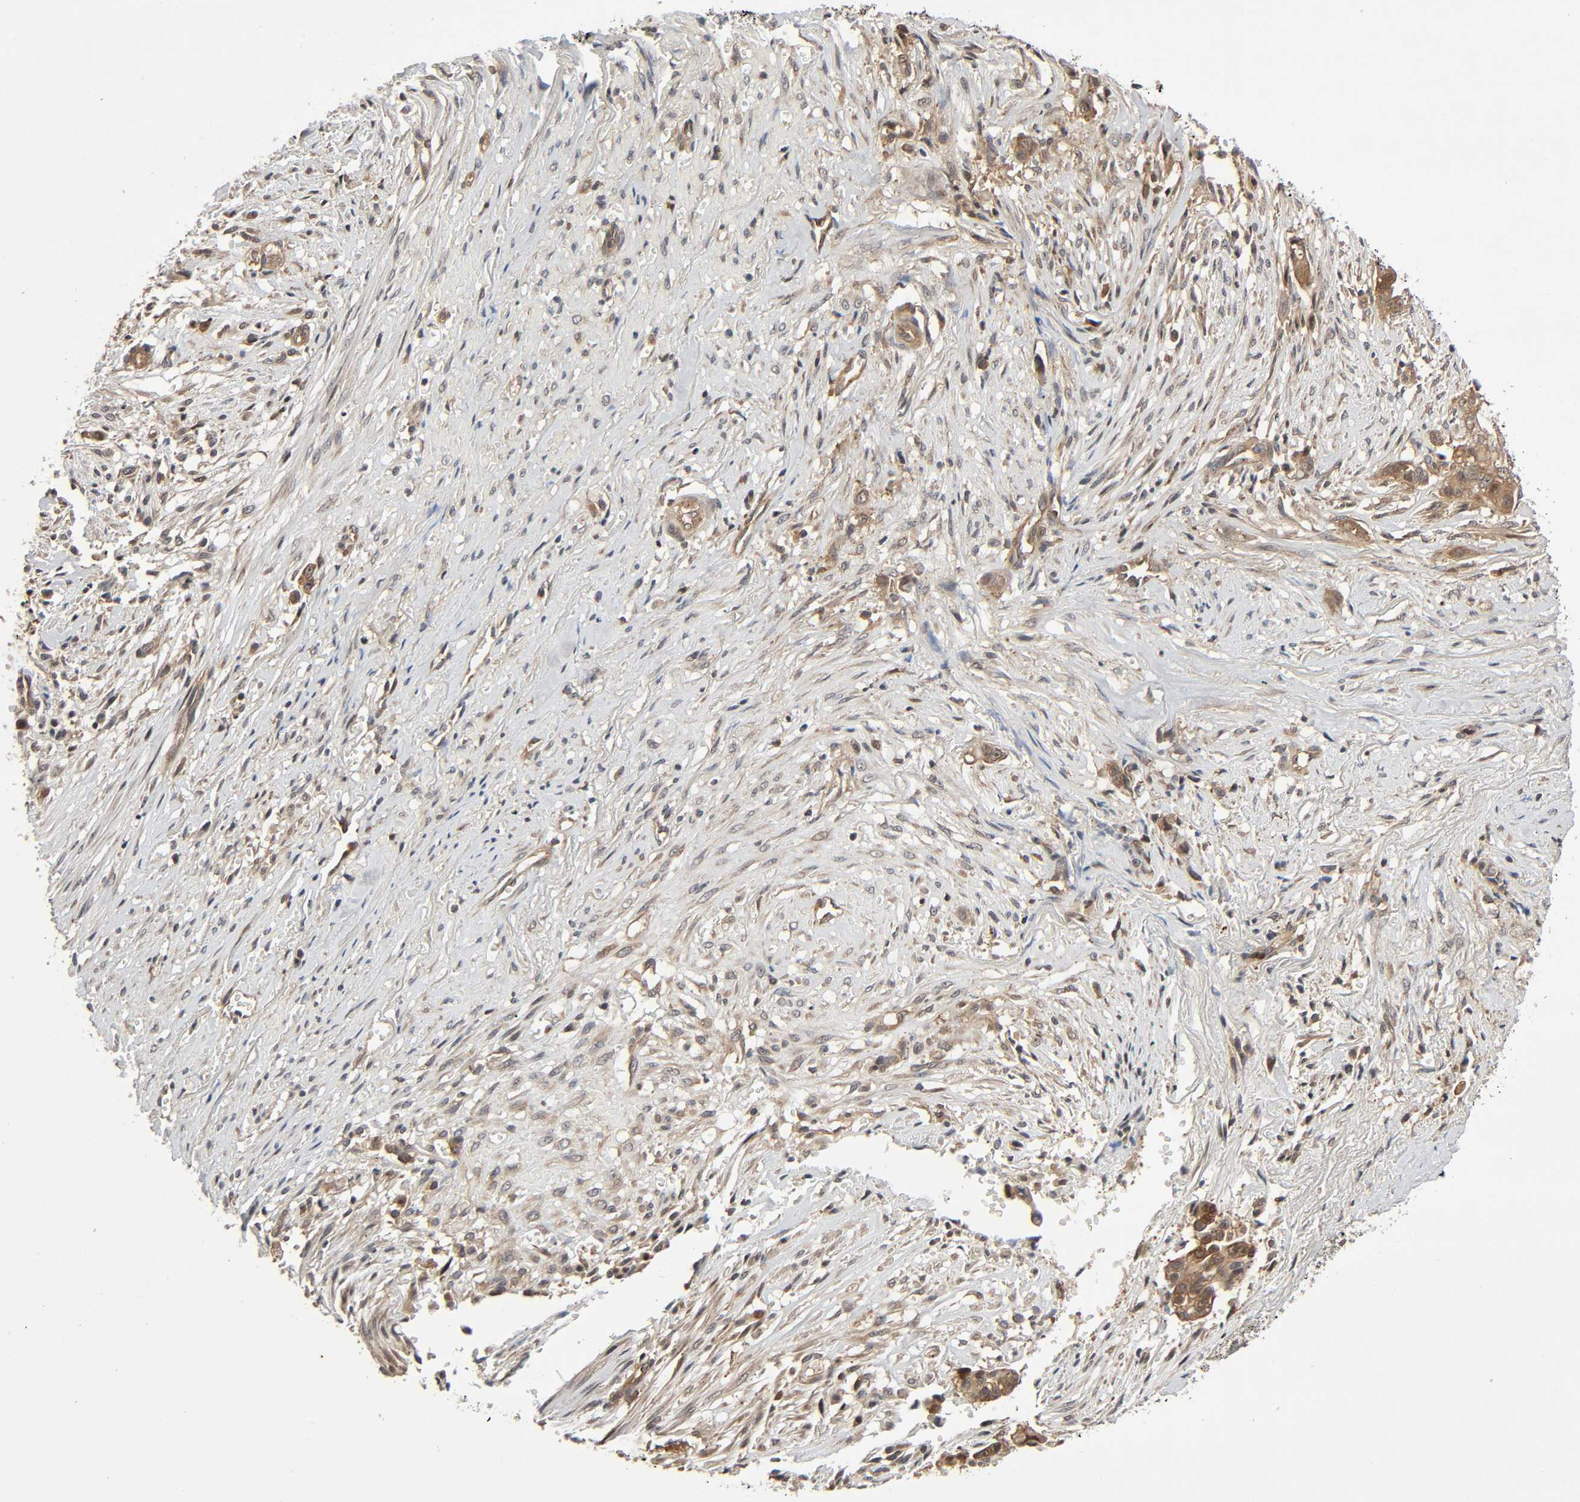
{"staining": {"intensity": "moderate", "quantity": ">75%", "location": "cytoplasmic/membranous"}, "tissue": "liver cancer", "cell_type": "Tumor cells", "image_type": "cancer", "snomed": [{"axis": "morphology", "description": "Cholangiocarcinoma"}, {"axis": "topography", "description": "Liver"}], "caption": "High-power microscopy captured an IHC micrograph of liver cholangiocarcinoma, revealing moderate cytoplasmic/membranous expression in approximately >75% of tumor cells.", "gene": "PPP2R1B", "patient": {"sex": "female", "age": 70}}